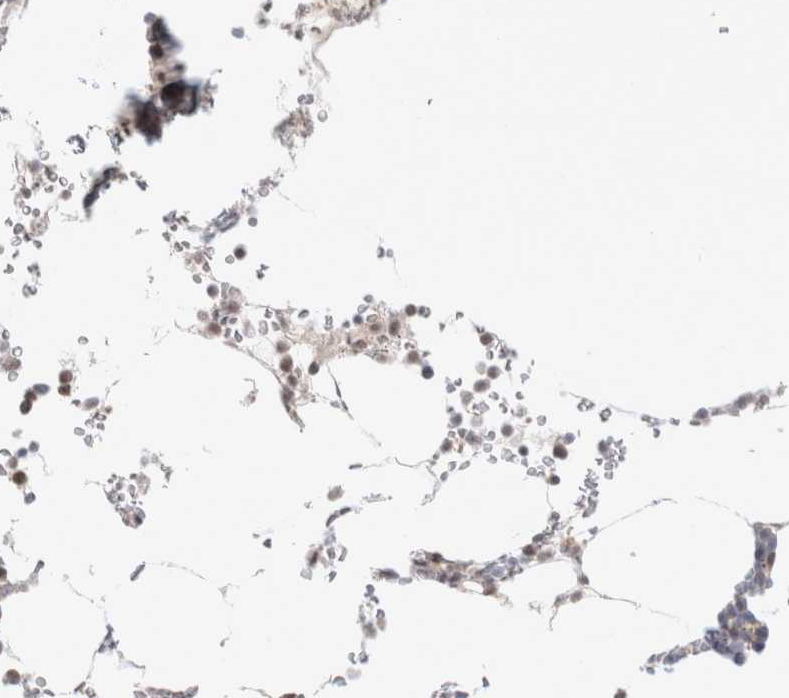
{"staining": {"intensity": "weak", "quantity": "<25%", "location": "cytoplasmic/membranous,nuclear"}, "tissue": "bone marrow", "cell_type": "Hematopoietic cells", "image_type": "normal", "snomed": [{"axis": "morphology", "description": "Normal tissue, NOS"}, {"axis": "topography", "description": "Bone marrow"}], "caption": "DAB immunohistochemical staining of benign human bone marrow displays no significant positivity in hematopoietic cells.", "gene": "FBXO42", "patient": {"sex": "male", "age": 70}}